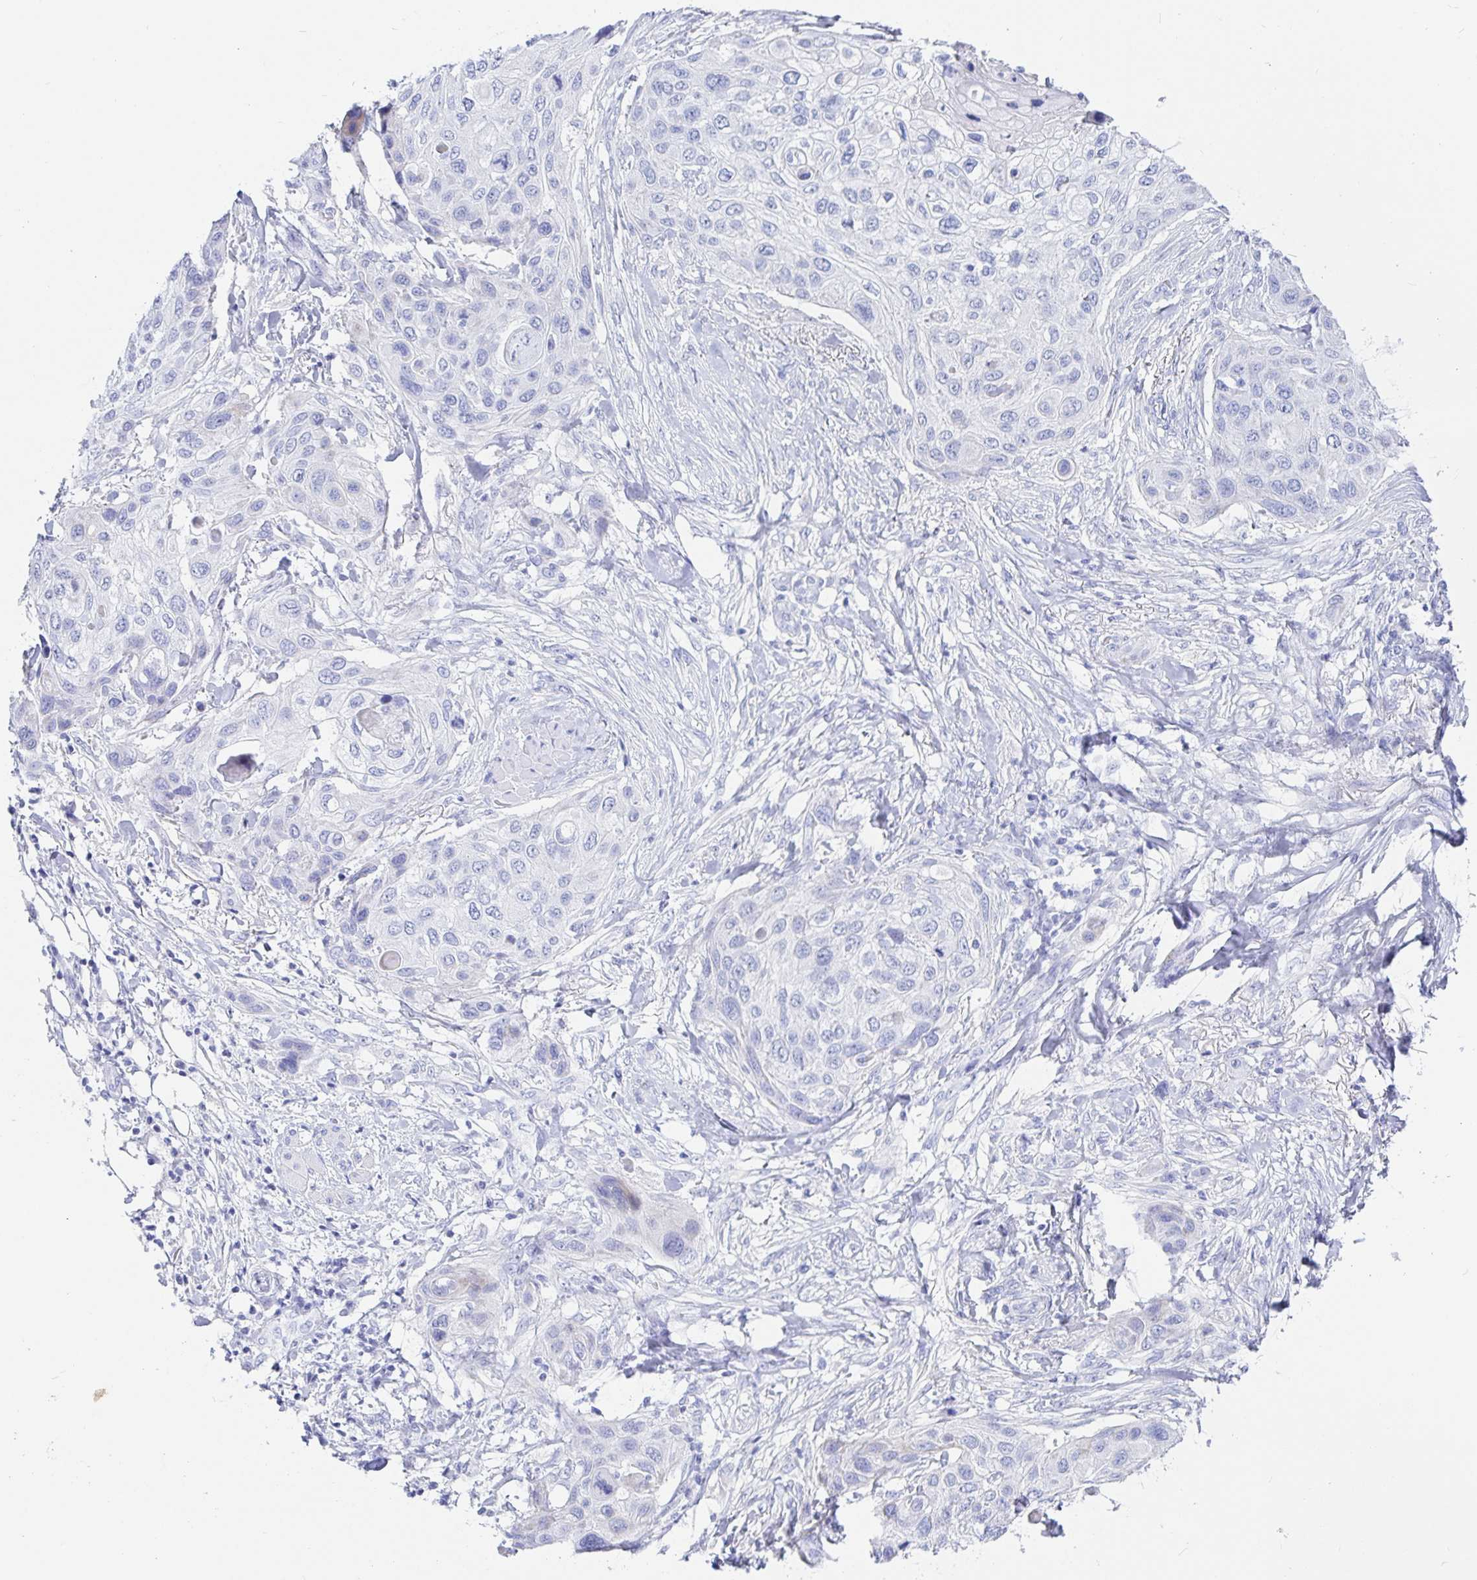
{"staining": {"intensity": "negative", "quantity": "none", "location": "none"}, "tissue": "skin cancer", "cell_type": "Tumor cells", "image_type": "cancer", "snomed": [{"axis": "morphology", "description": "Squamous cell carcinoma, NOS"}, {"axis": "topography", "description": "Skin"}], "caption": "This is an immunohistochemistry photomicrograph of squamous cell carcinoma (skin). There is no positivity in tumor cells.", "gene": "KCNH6", "patient": {"sex": "female", "age": 87}}